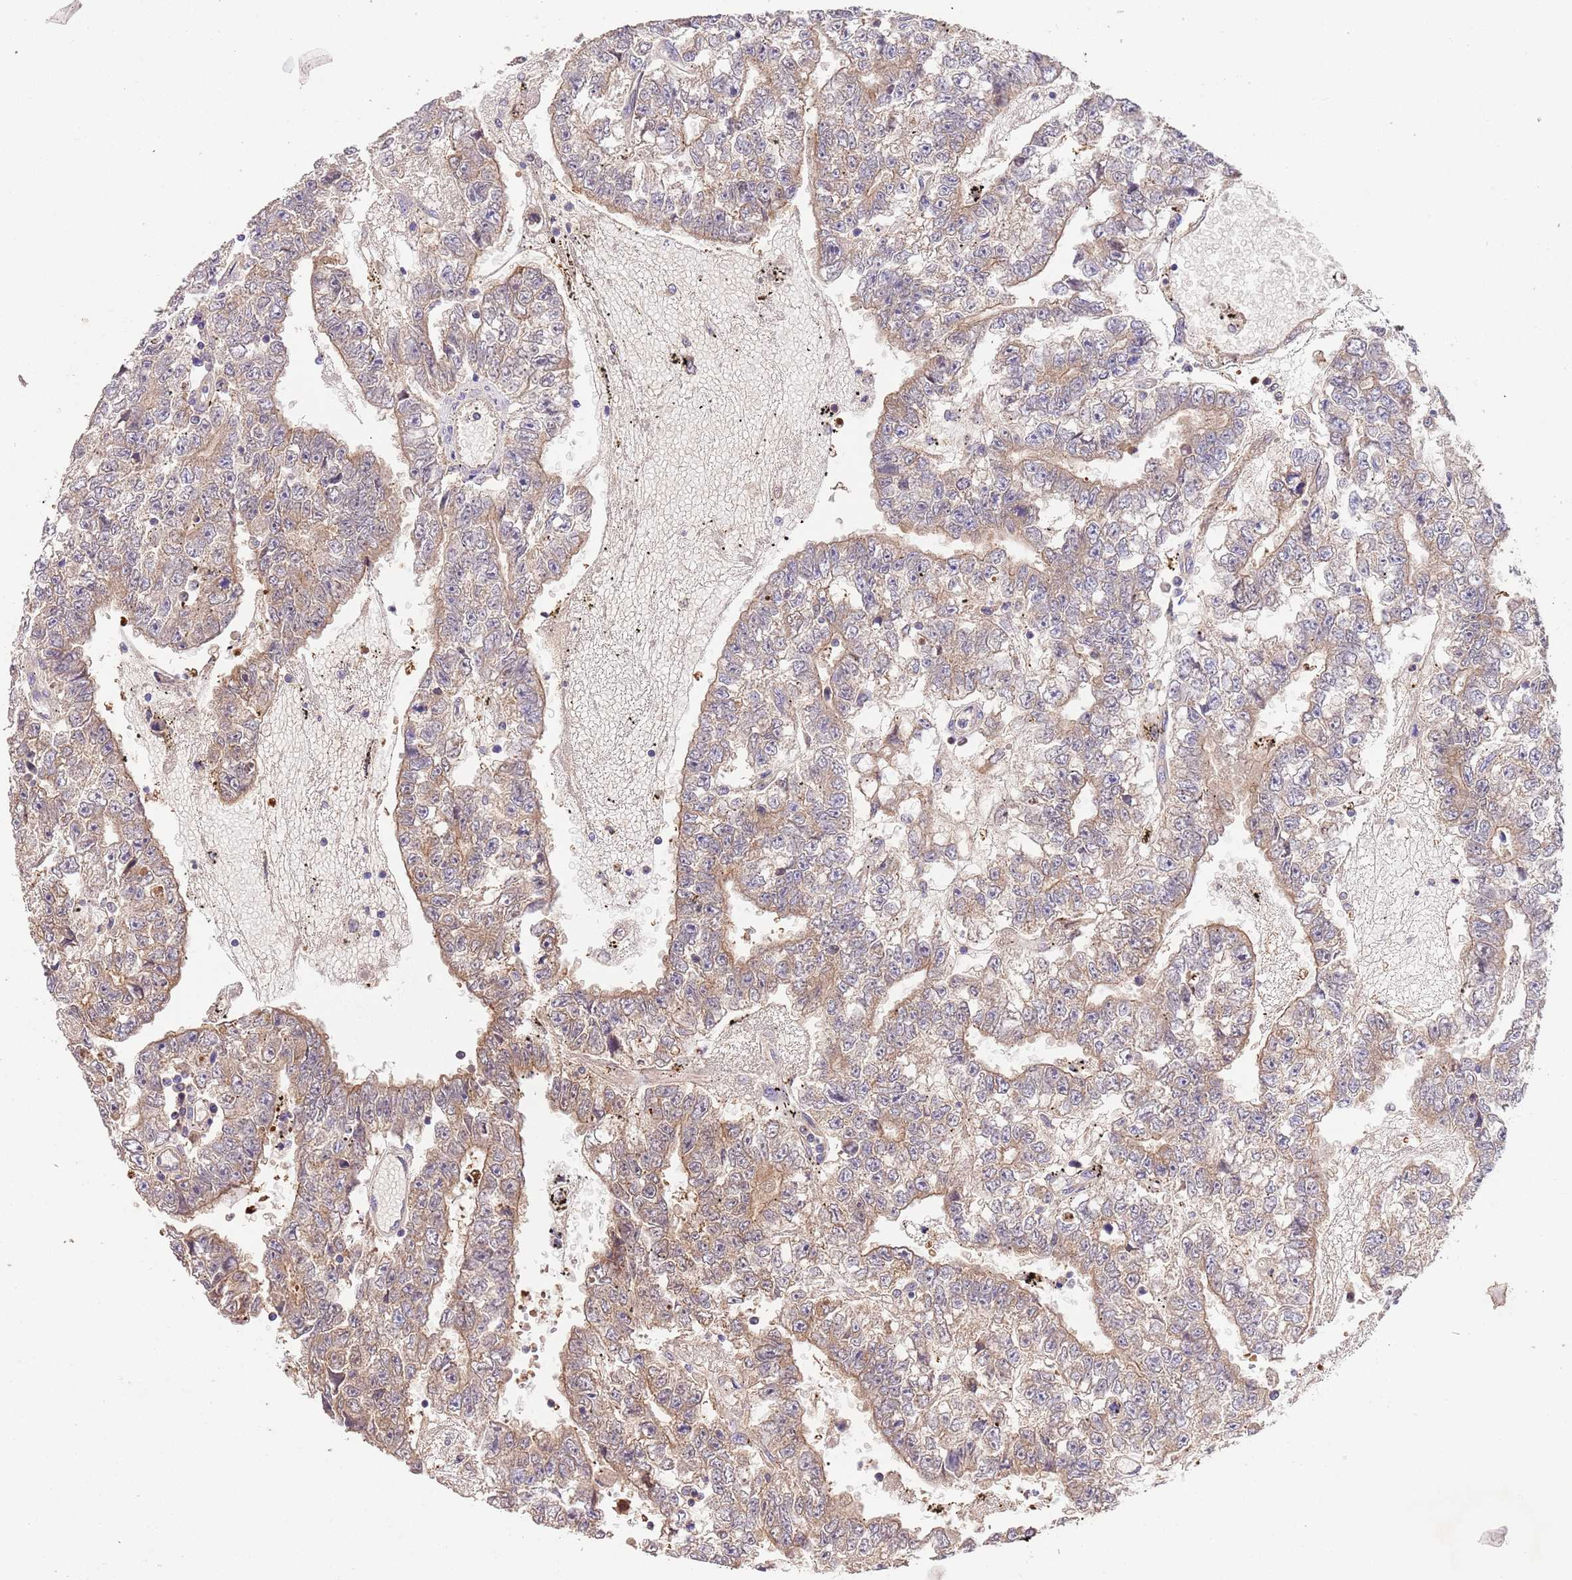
{"staining": {"intensity": "weak", "quantity": ">75%", "location": "cytoplasmic/membranous"}, "tissue": "testis cancer", "cell_type": "Tumor cells", "image_type": "cancer", "snomed": [{"axis": "morphology", "description": "Carcinoma, Embryonal, NOS"}, {"axis": "topography", "description": "Testis"}], "caption": "Human testis cancer stained for a protein (brown) shows weak cytoplasmic/membranous positive expression in approximately >75% of tumor cells.", "gene": "FAM89B", "patient": {"sex": "male", "age": 25}}